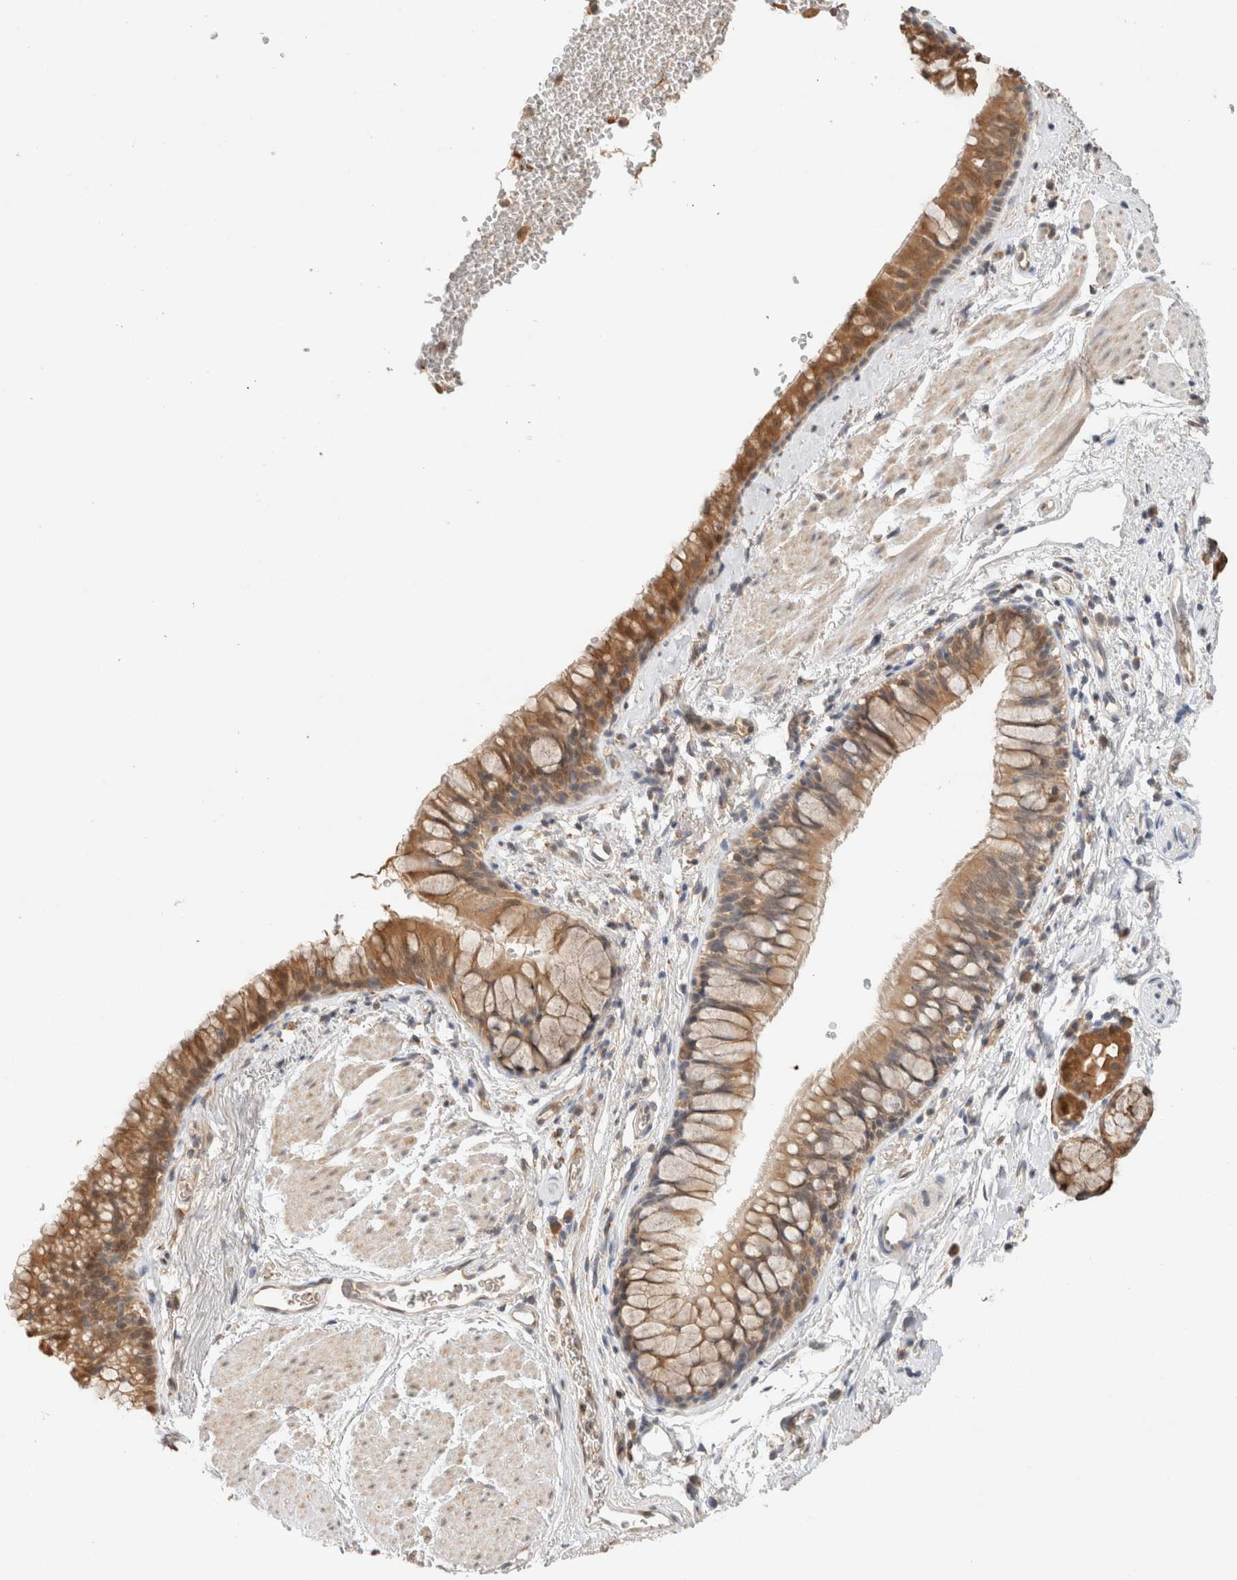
{"staining": {"intensity": "moderate", "quantity": ">75%", "location": "cytoplasmic/membranous"}, "tissue": "bronchus", "cell_type": "Respiratory epithelial cells", "image_type": "normal", "snomed": [{"axis": "morphology", "description": "Normal tissue, NOS"}, {"axis": "topography", "description": "Cartilage tissue"}, {"axis": "topography", "description": "Bronchus"}], "caption": "Immunohistochemistry (IHC) of normal bronchus displays medium levels of moderate cytoplasmic/membranous positivity in about >75% of respiratory epithelial cells.", "gene": "CA13", "patient": {"sex": "female", "age": 53}}